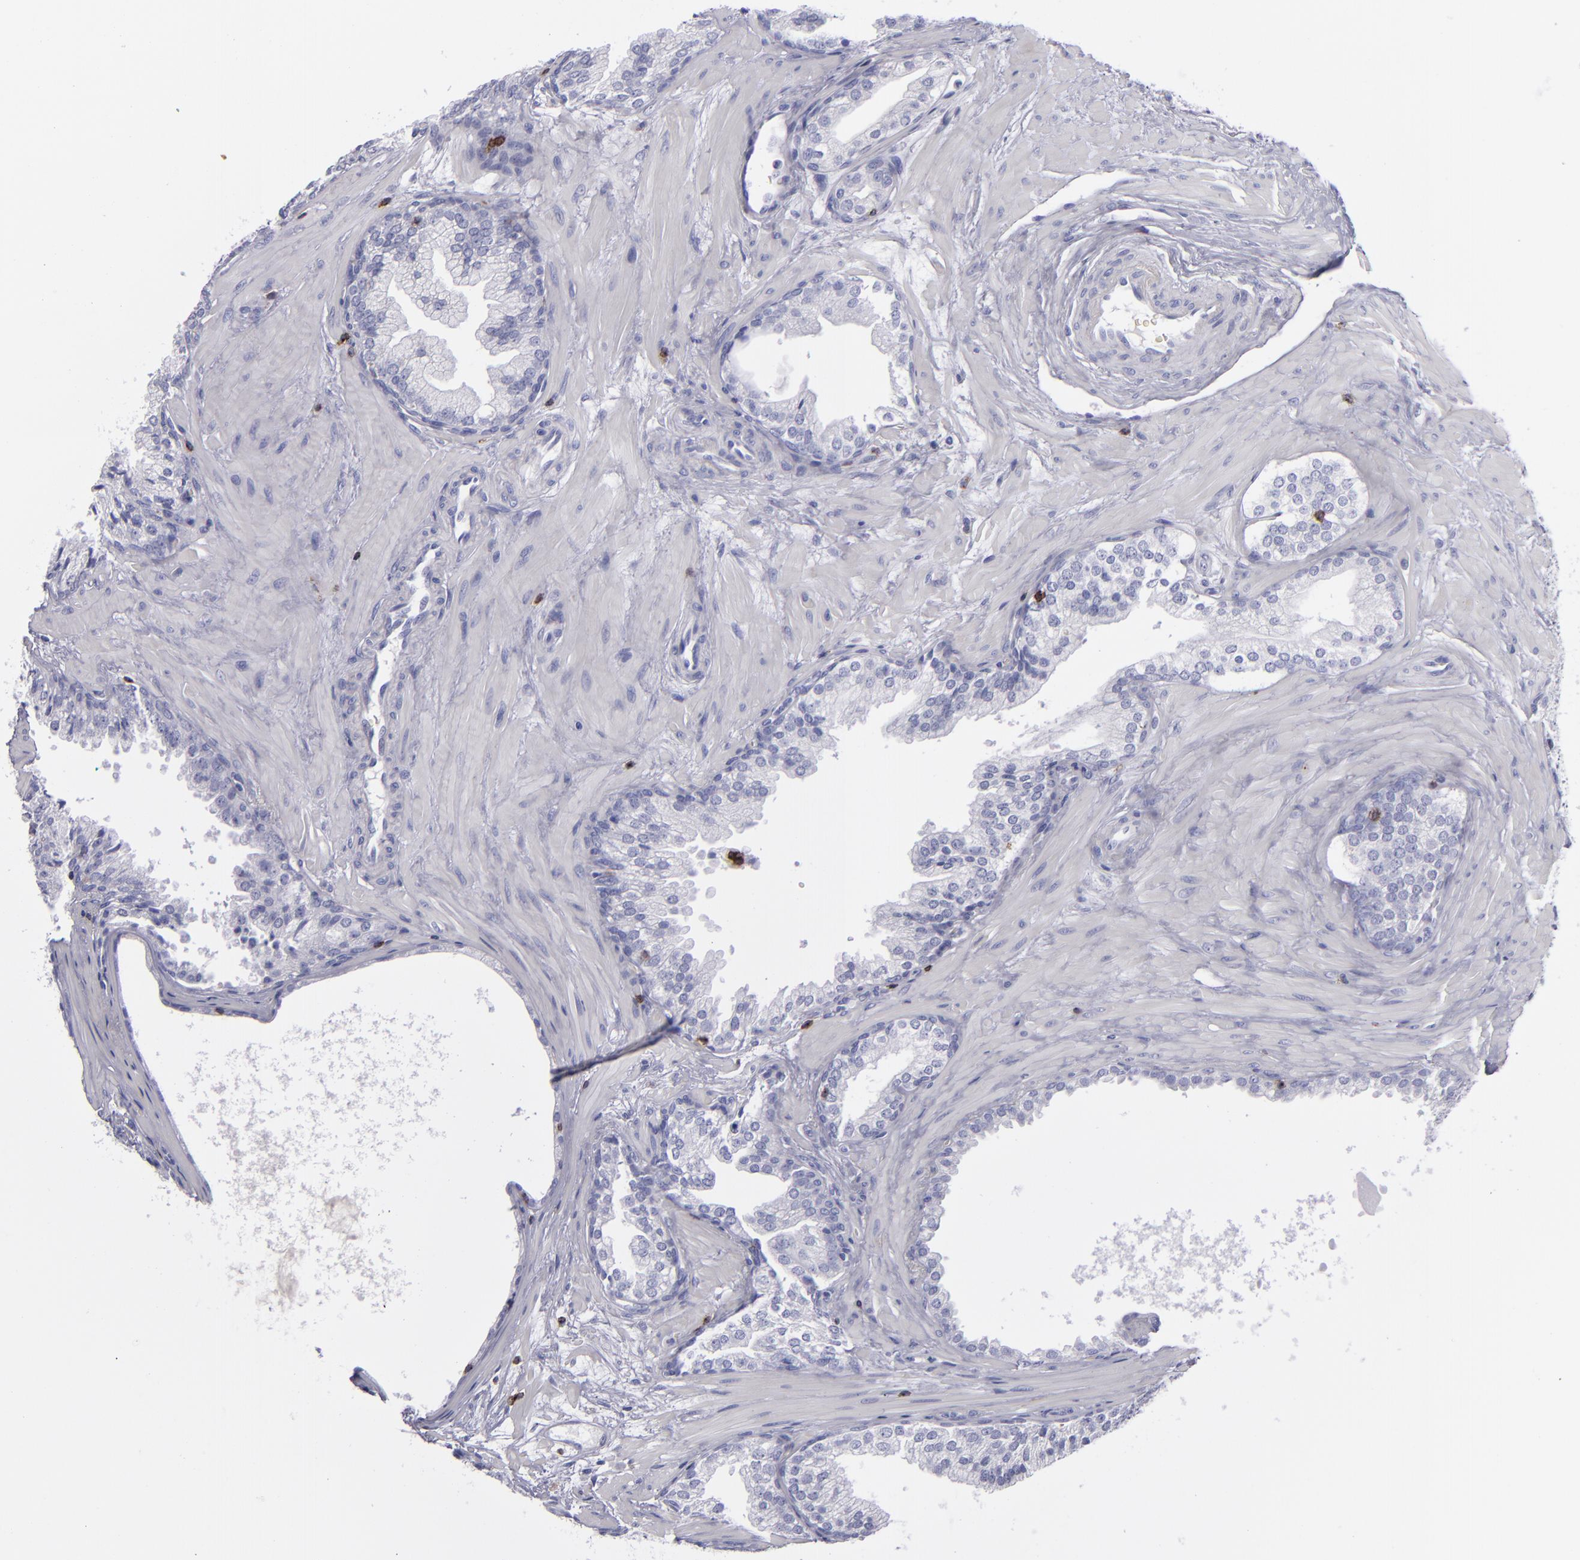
{"staining": {"intensity": "negative", "quantity": "none", "location": "none"}, "tissue": "prostate cancer", "cell_type": "Tumor cells", "image_type": "cancer", "snomed": [{"axis": "morphology", "description": "Adenocarcinoma, Low grade"}, {"axis": "topography", "description": "Prostate"}], "caption": "The immunohistochemistry micrograph has no significant staining in tumor cells of prostate cancer tissue.", "gene": "CD2", "patient": {"sex": "male", "age": 69}}